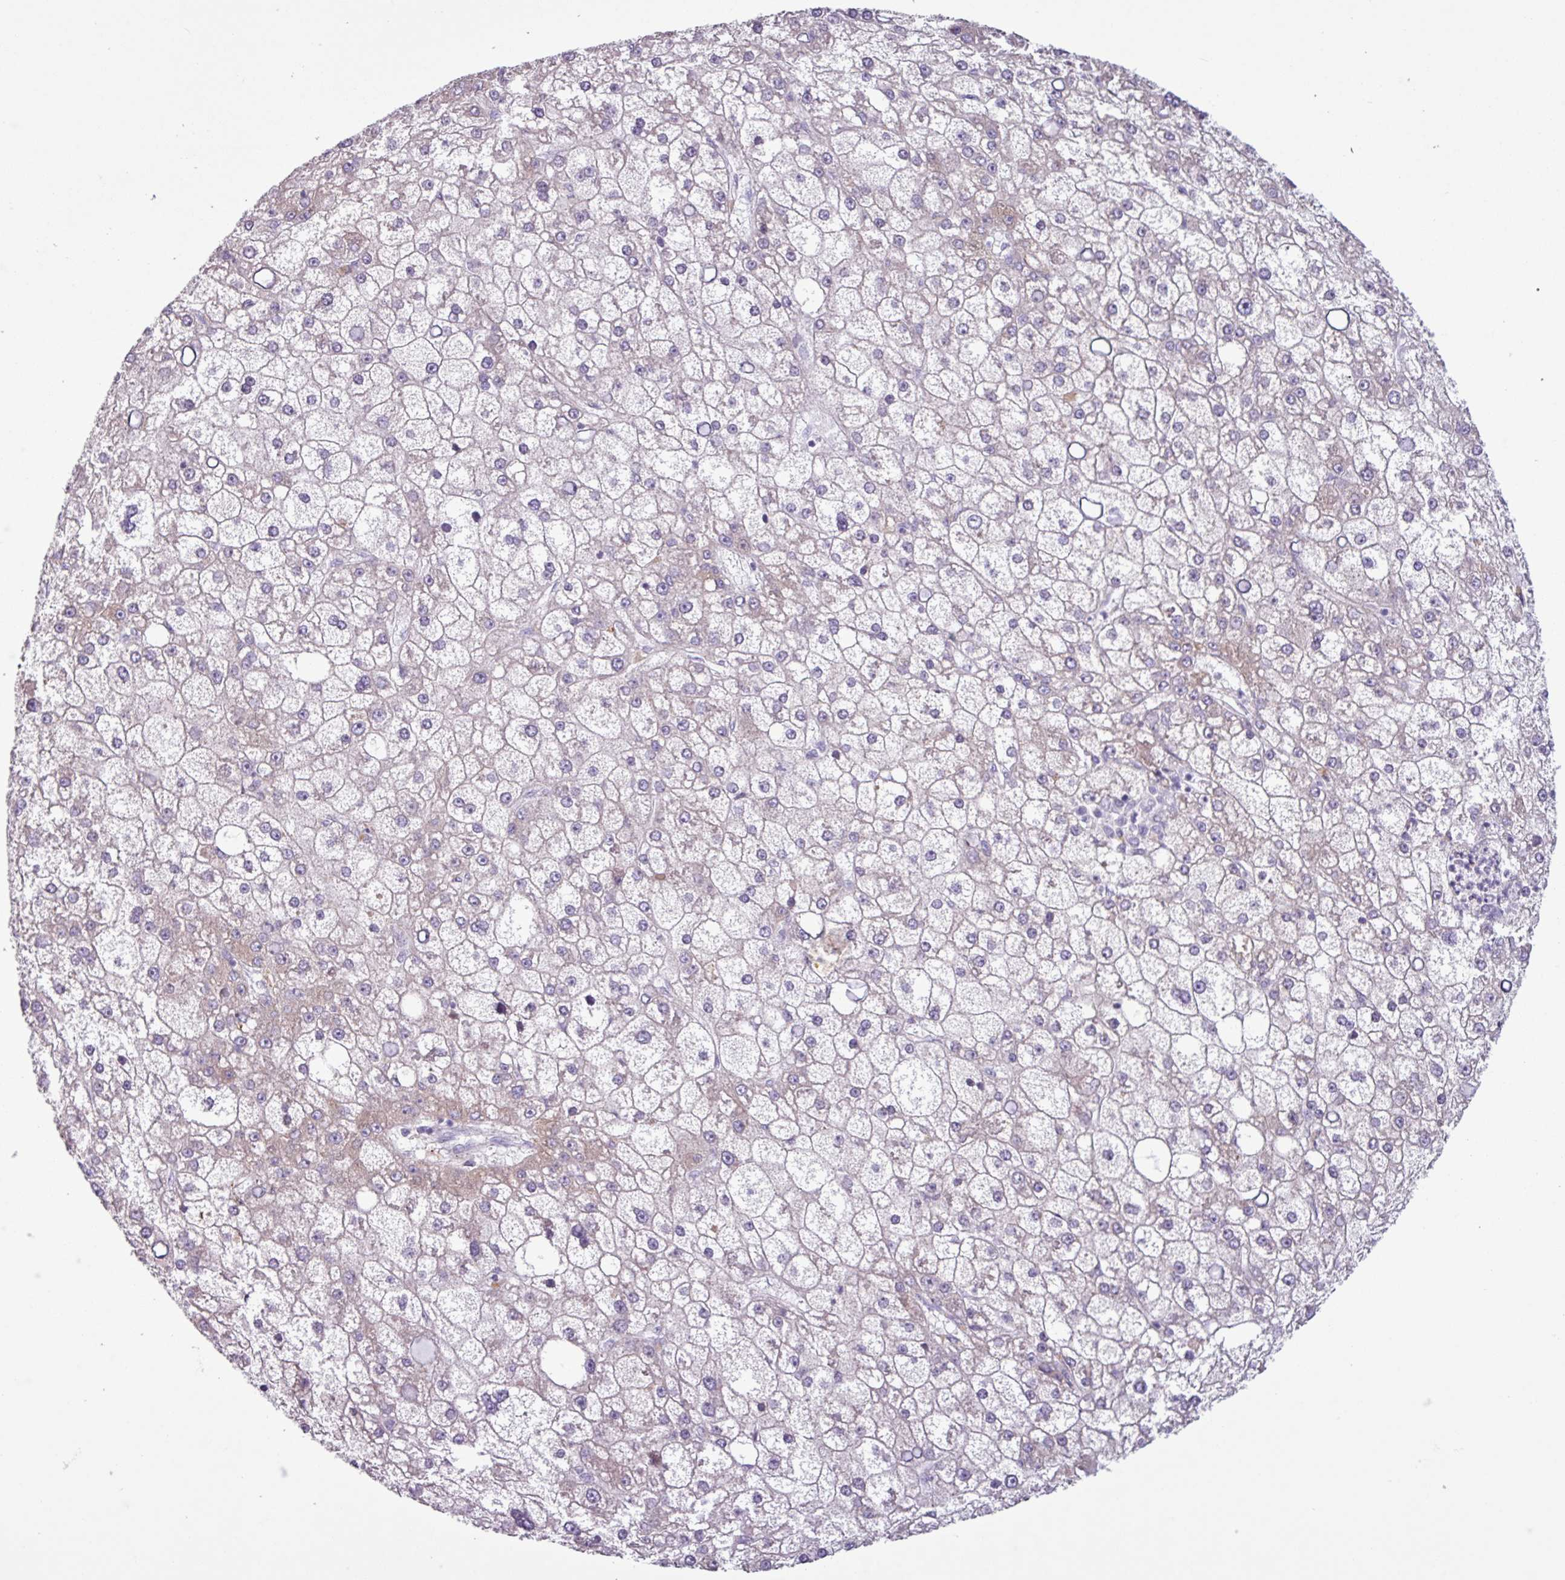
{"staining": {"intensity": "weak", "quantity": "<25%", "location": "cytoplasmic/membranous"}, "tissue": "liver cancer", "cell_type": "Tumor cells", "image_type": "cancer", "snomed": [{"axis": "morphology", "description": "Carcinoma, Hepatocellular, NOS"}, {"axis": "topography", "description": "Liver"}], "caption": "Liver cancer was stained to show a protein in brown. There is no significant expression in tumor cells.", "gene": "C4B", "patient": {"sex": "male", "age": 67}}